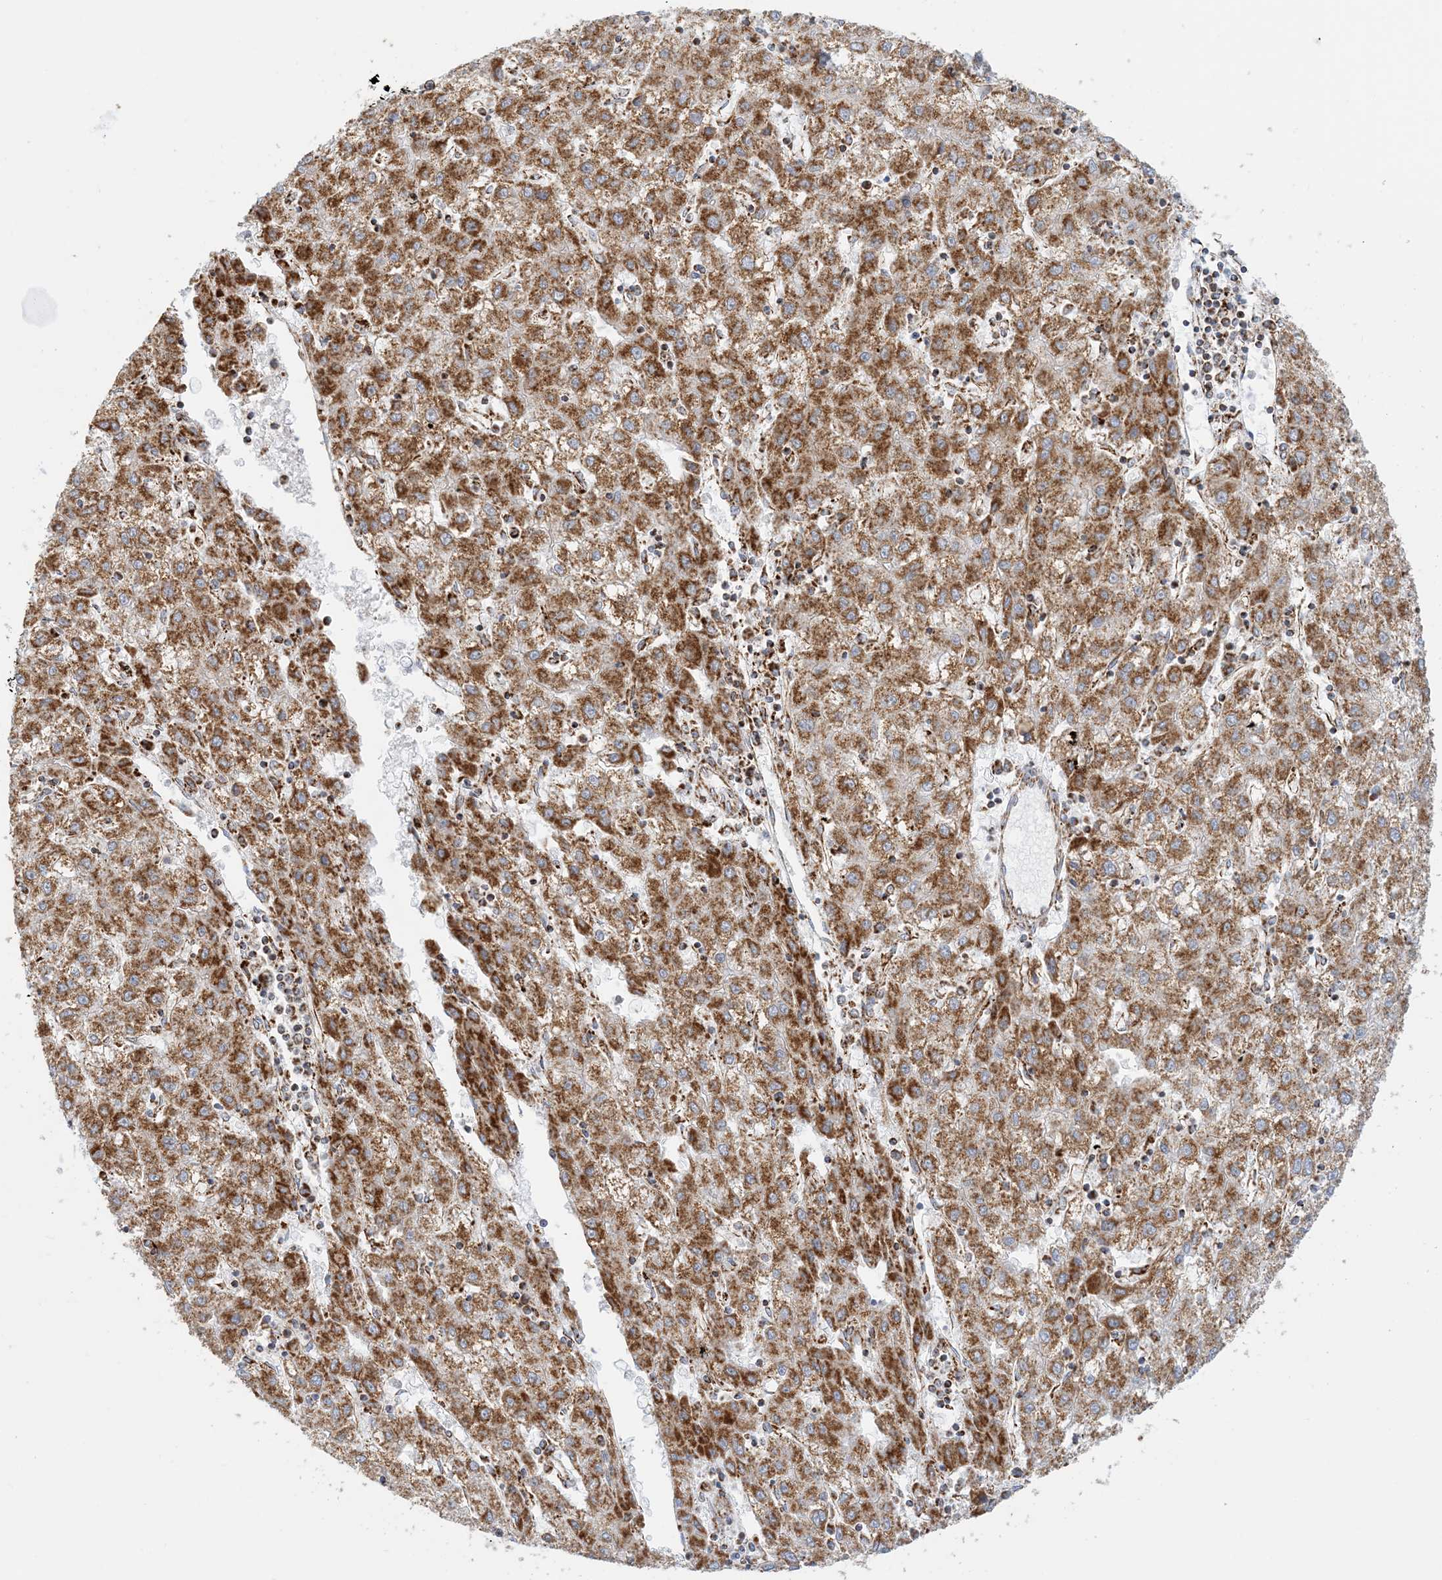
{"staining": {"intensity": "moderate", "quantity": ">75%", "location": "cytoplasmic/membranous"}, "tissue": "liver cancer", "cell_type": "Tumor cells", "image_type": "cancer", "snomed": [{"axis": "morphology", "description": "Carcinoma, Hepatocellular, NOS"}, {"axis": "topography", "description": "Liver"}], "caption": "Liver hepatocellular carcinoma stained for a protein reveals moderate cytoplasmic/membranous positivity in tumor cells.", "gene": "COA3", "patient": {"sex": "male", "age": 72}}